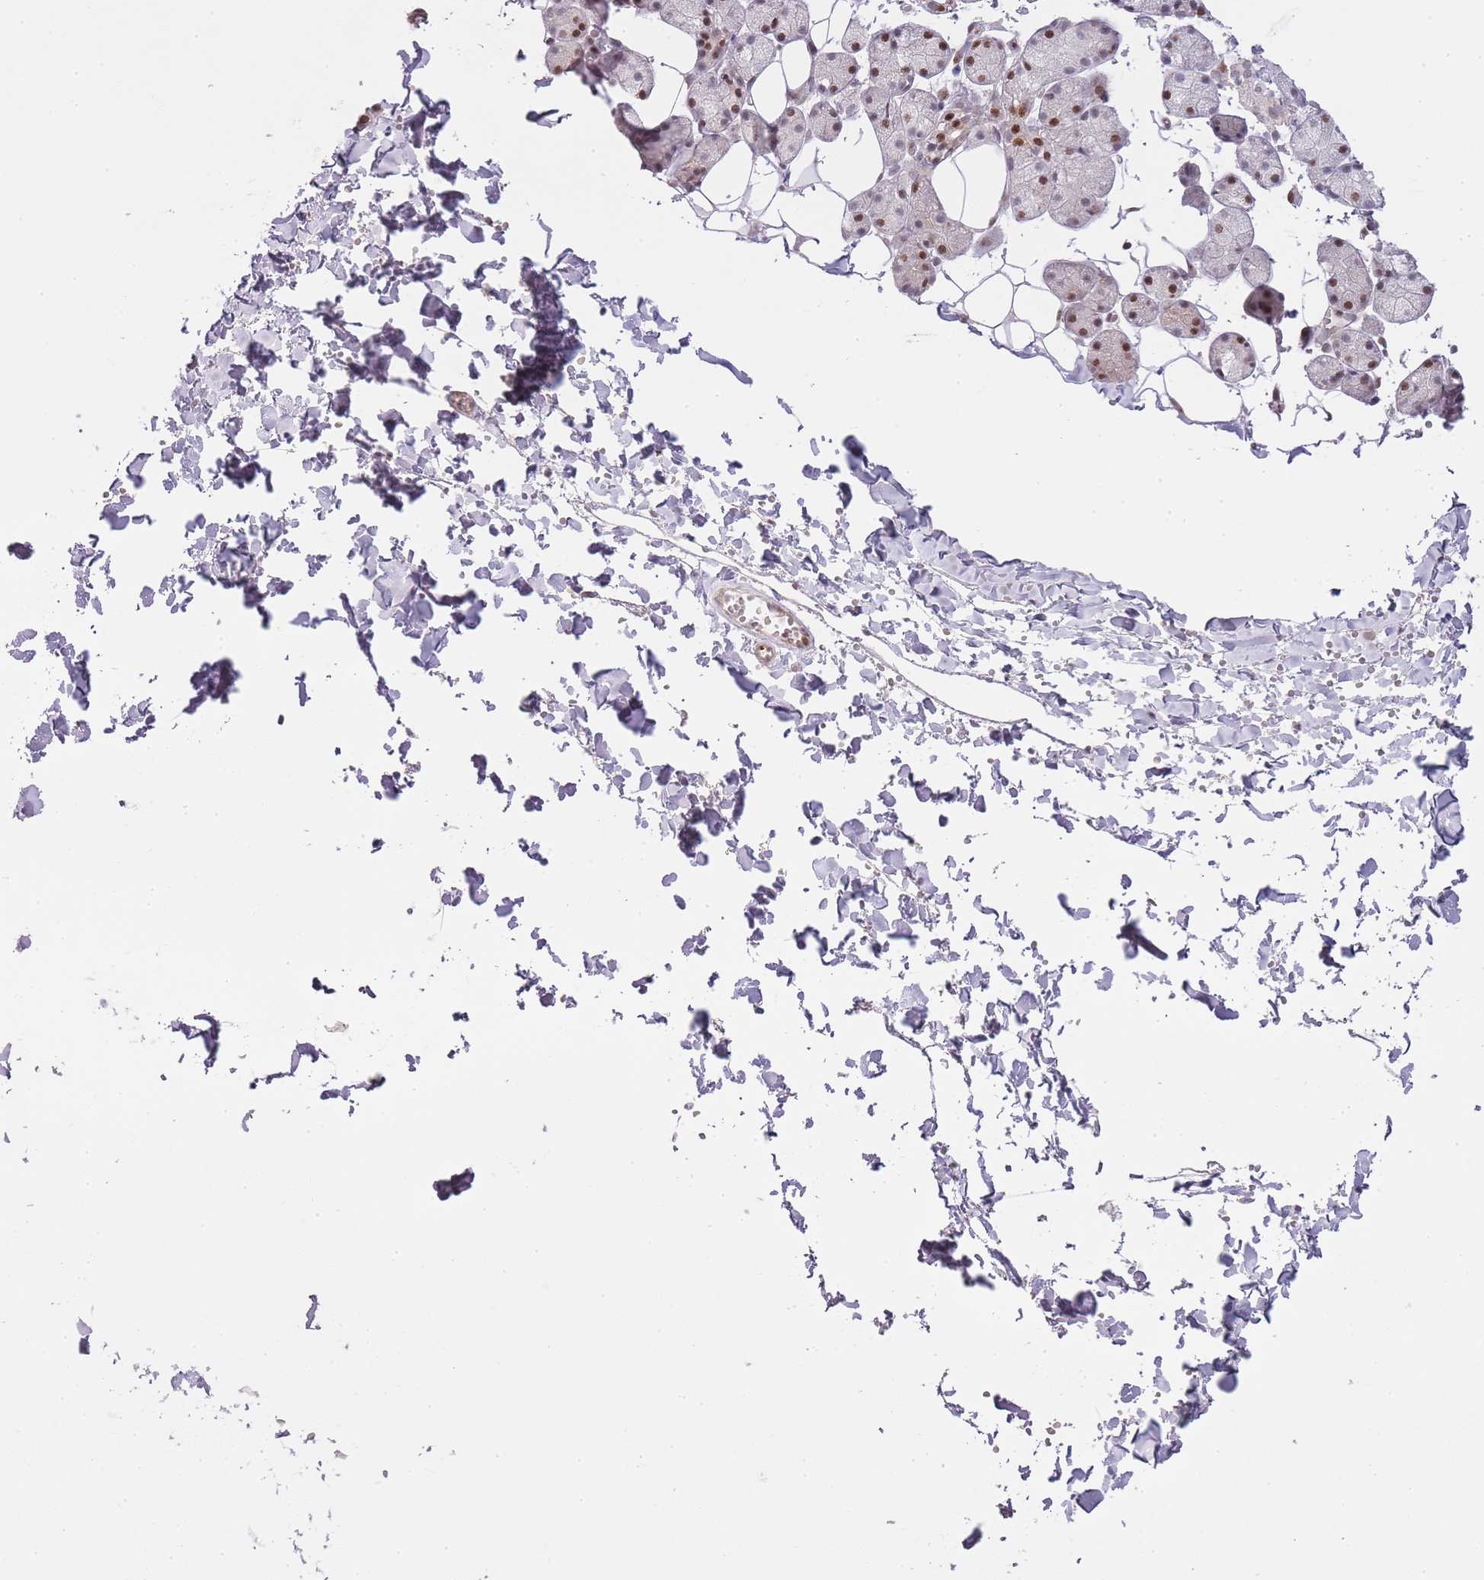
{"staining": {"intensity": "moderate", "quantity": "25%-75%", "location": "nuclear"}, "tissue": "salivary gland", "cell_type": "Glandular cells", "image_type": "normal", "snomed": [{"axis": "morphology", "description": "Normal tissue, NOS"}, {"axis": "topography", "description": "Salivary gland"}], "caption": "The immunohistochemical stain labels moderate nuclear staining in glandular cells of normal salivary gland.", "gene": "OGG1", "patient": {"sex": "female", "age": 33}}